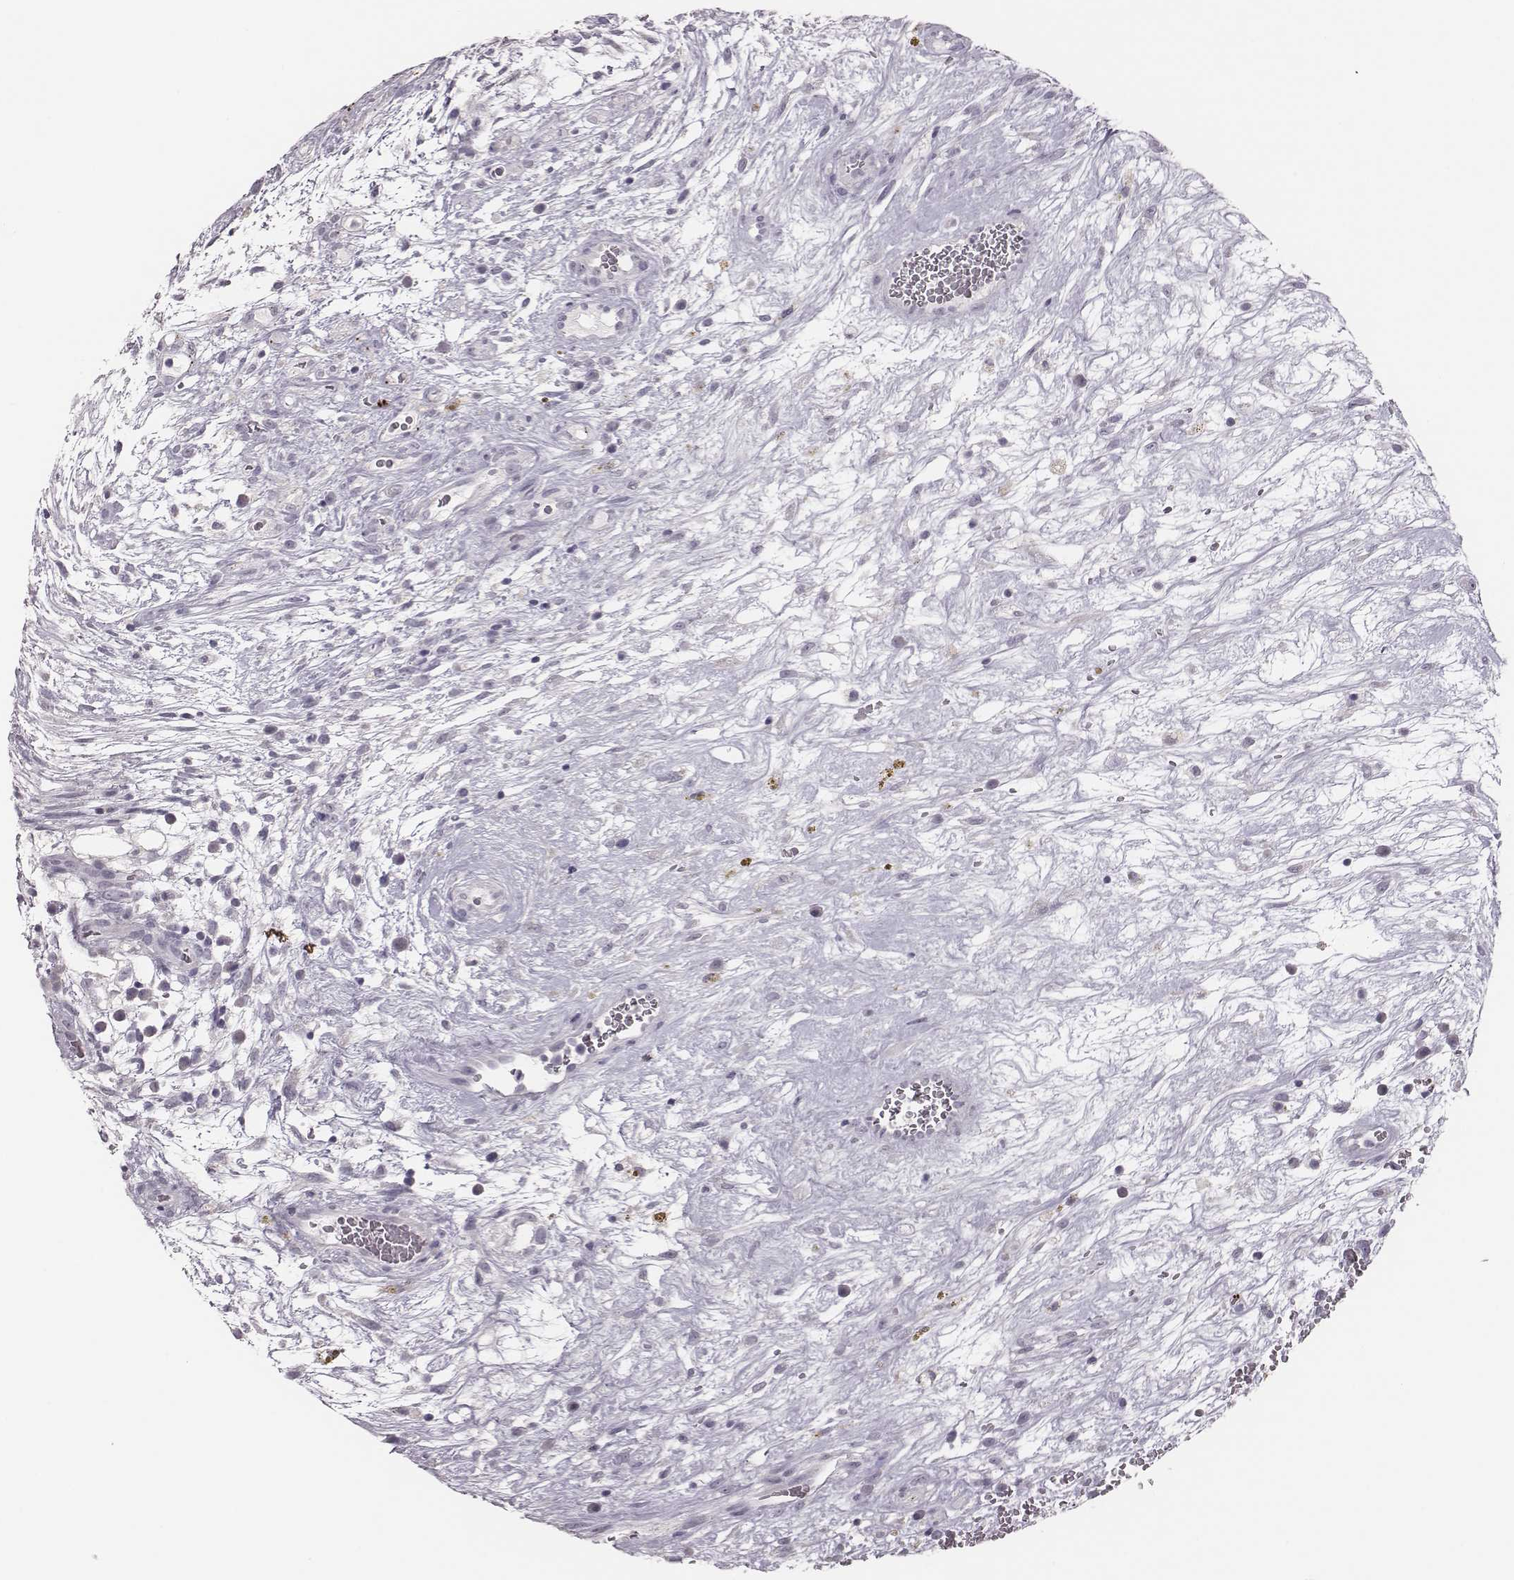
{"staining": {"intensity": "negative", "quantity": "none", "location": "none"}, "tissue": "testis cancer", "cell_type": "Tumor cells", "image_type": "cancer", "snomed": [{"axis": "morphology", "description": "Normal tissue, NOS"}, {"axis": "morphology", "description": "Carcinoma, Embryonal, NOS"}, {"axis": "topography", "description": "Testis"}], "caption": "DAB immunohistochemical staining of human embryonal carcinoma (testis) exhibits no significant staining in tumor cells.", "gene": "ADGRF4", "patient": {"sex": "male", "age": 32}}